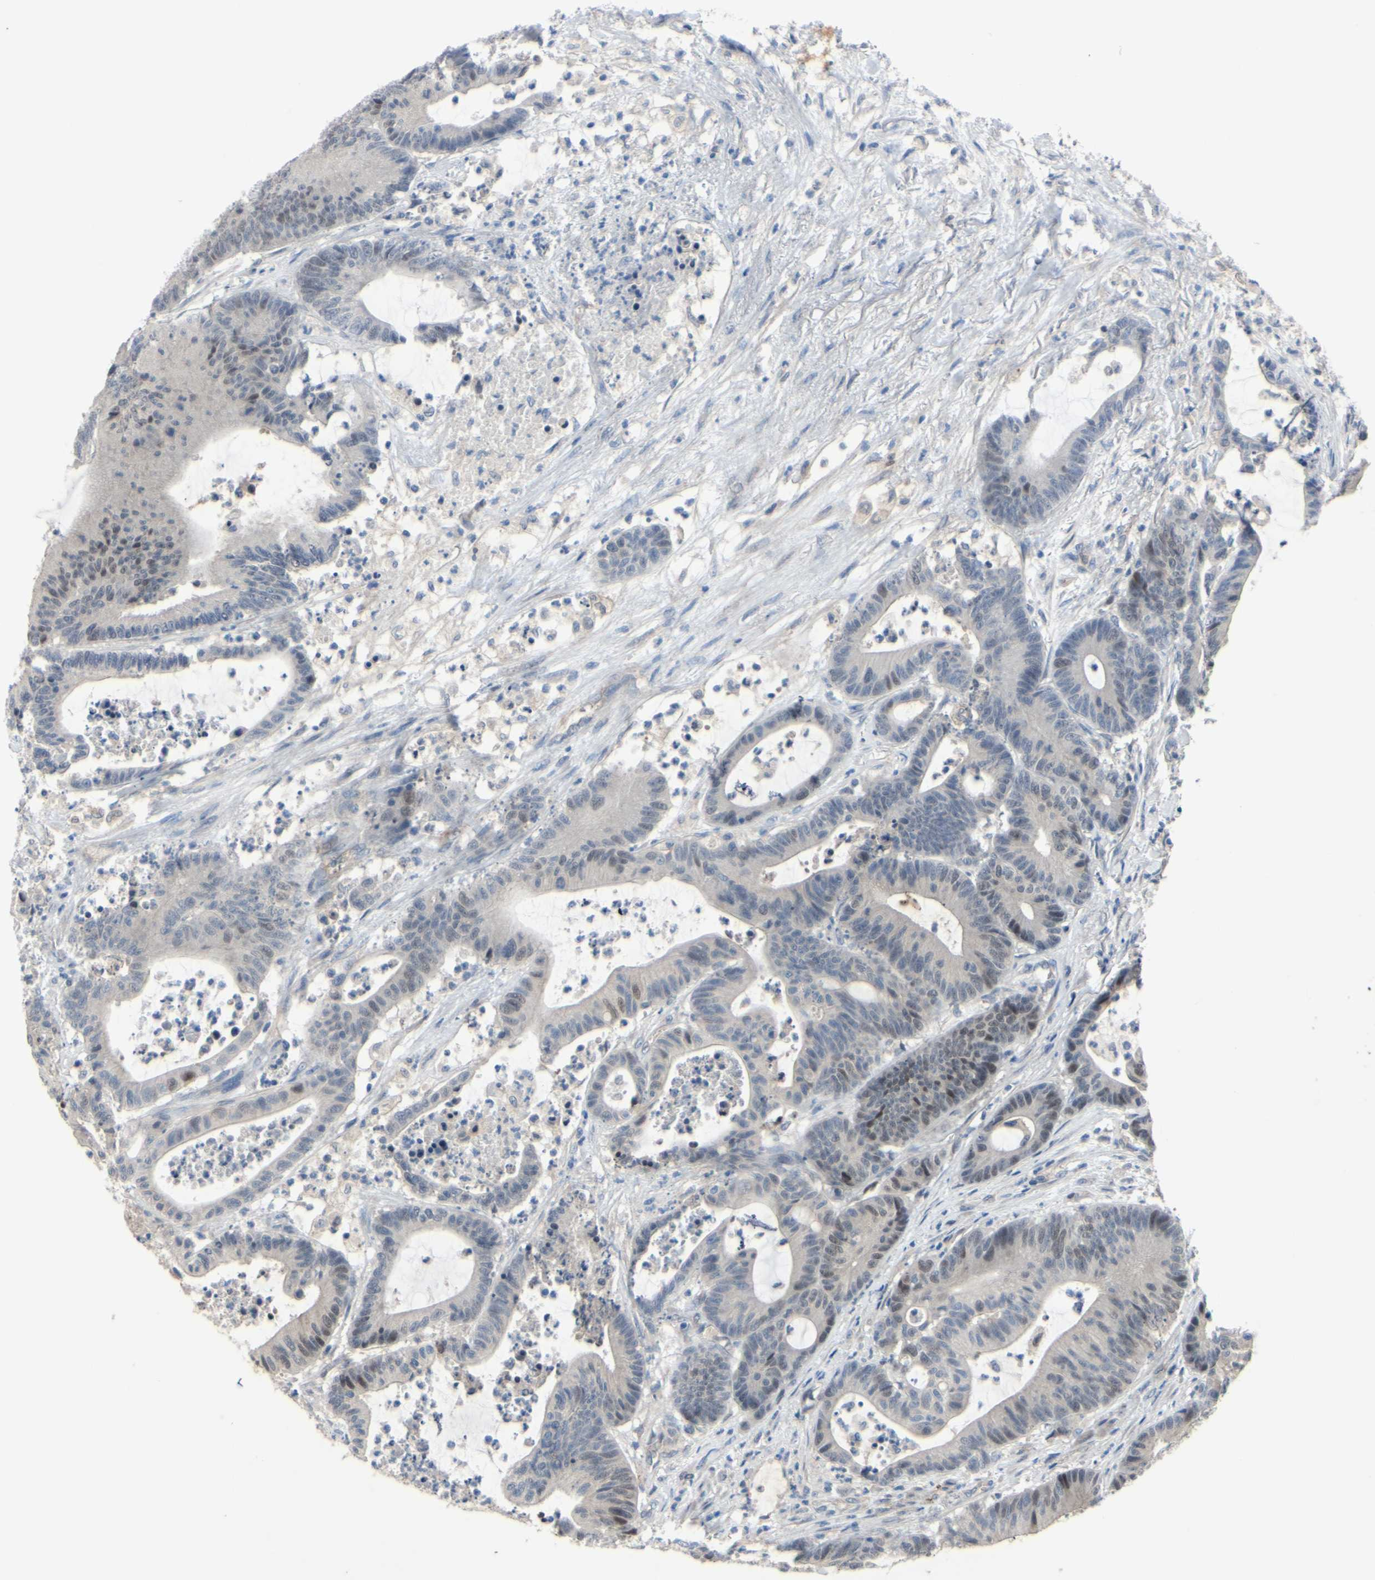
{"staining": {"intensity": "weak", "quantity": "<25%", "location": "nuclear"}, "tissue": "colorectal cancer", "cell_type": "Tumor cells", "image_type": "cancer", "snomed": [{"axis": "morphology", "description": "Adenocarcinoma, NOS"}, {"axis": "topography", "description": "Colon"}], "caption": "DAB immunohistochemical staining of human colorectal cancer demonstrates no significant staining in tumor cells.", "gene": "LHX9", "patient": {"sex": "female", "age": 84}}